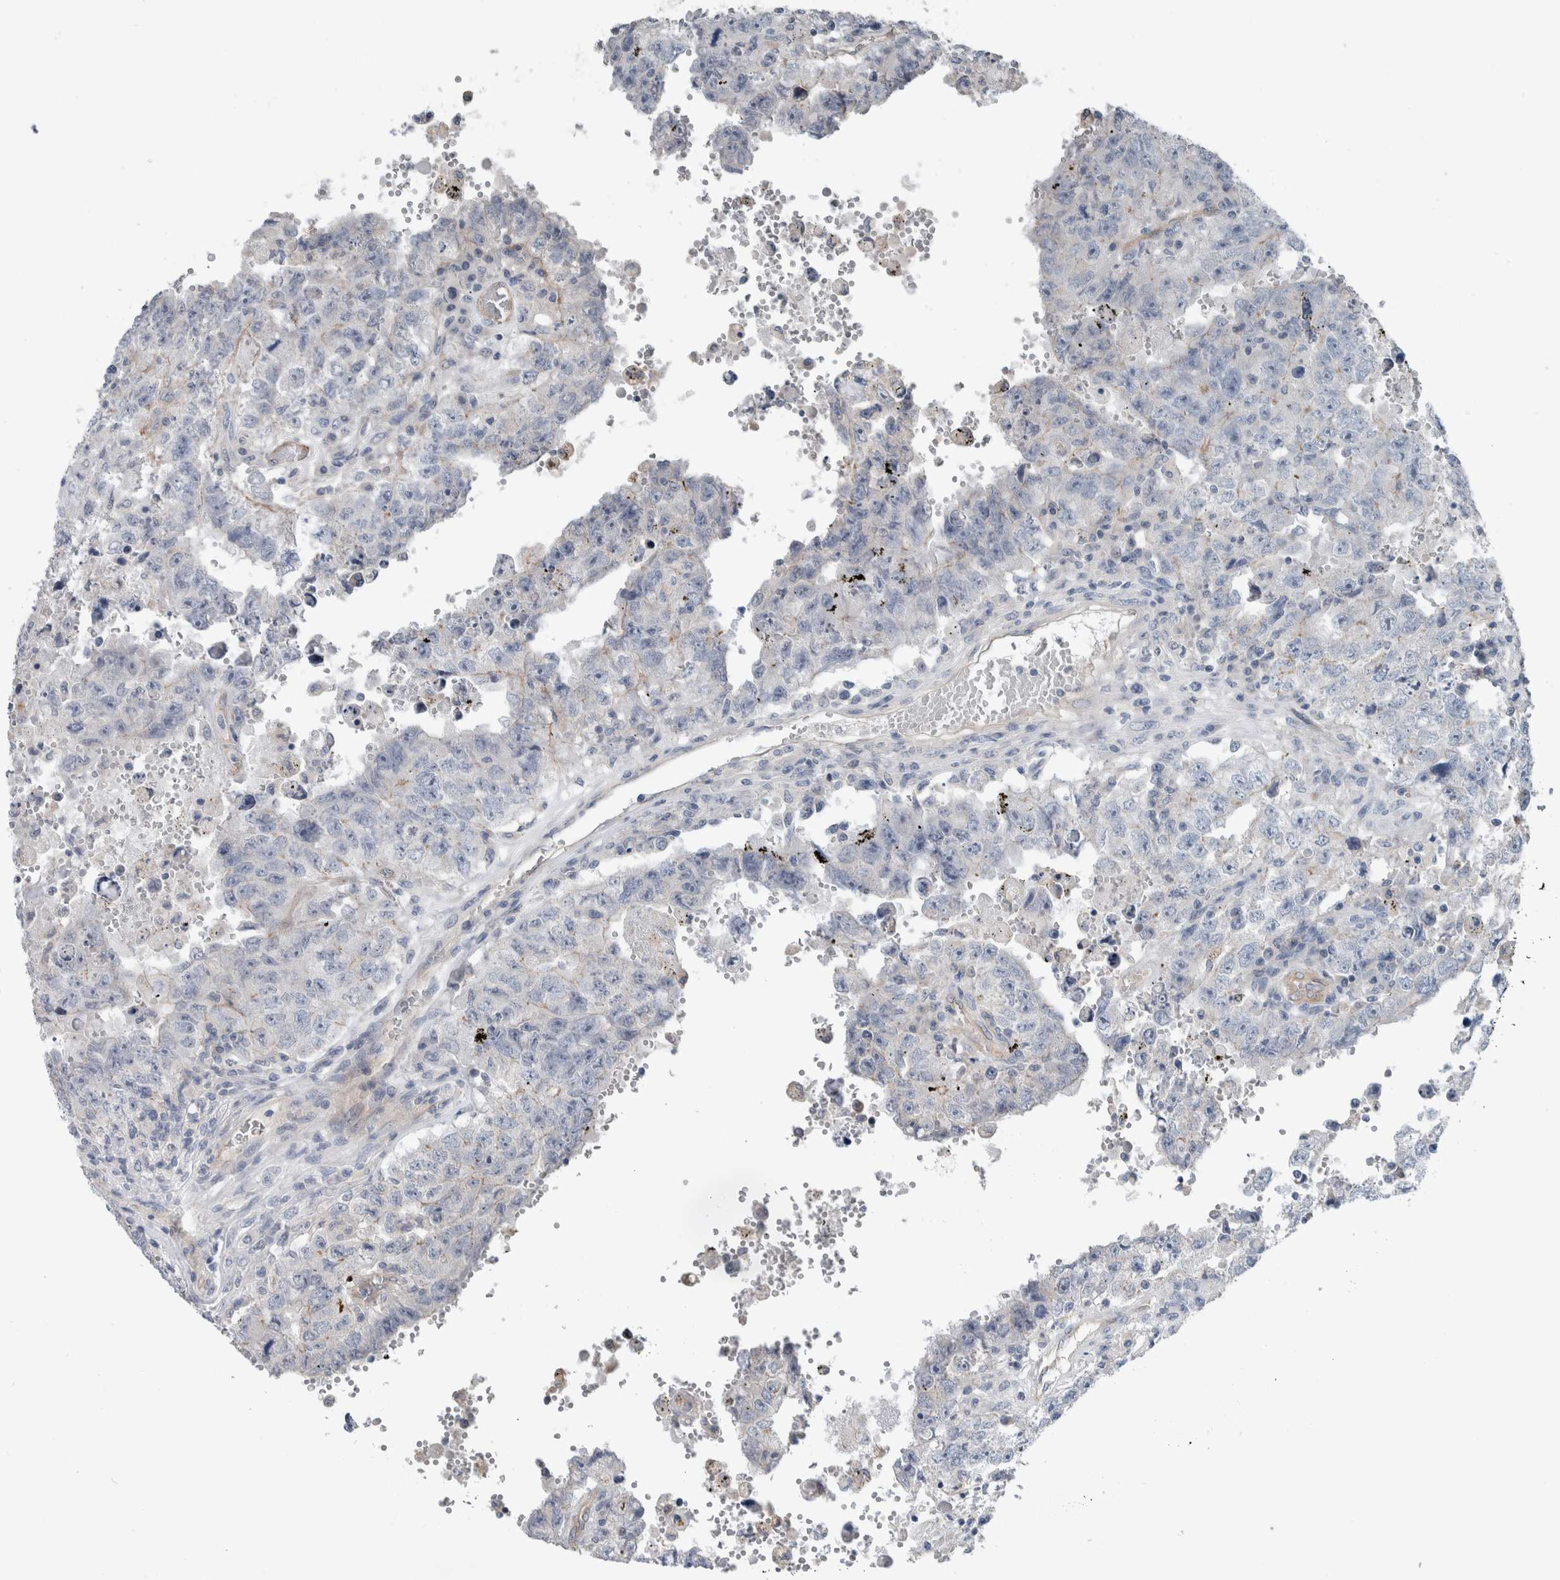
{"staining": {"intensity": "negative", "quantity": "none", "location": "none"}, "tissue": "testis cancer", "cell_type": "Tumor cells", "image_type": "cancer", "snomed": [{"axis": "morphology", "description": "Carcinoma, Embryonal, NOS"}, {"axis": "topography", "description": "Testis"}], "caption": "Tumor cells show no significant protein positivity in testis cancer.", "gene": "BCAM", "patient": {"sex": "male", "age": 26}}